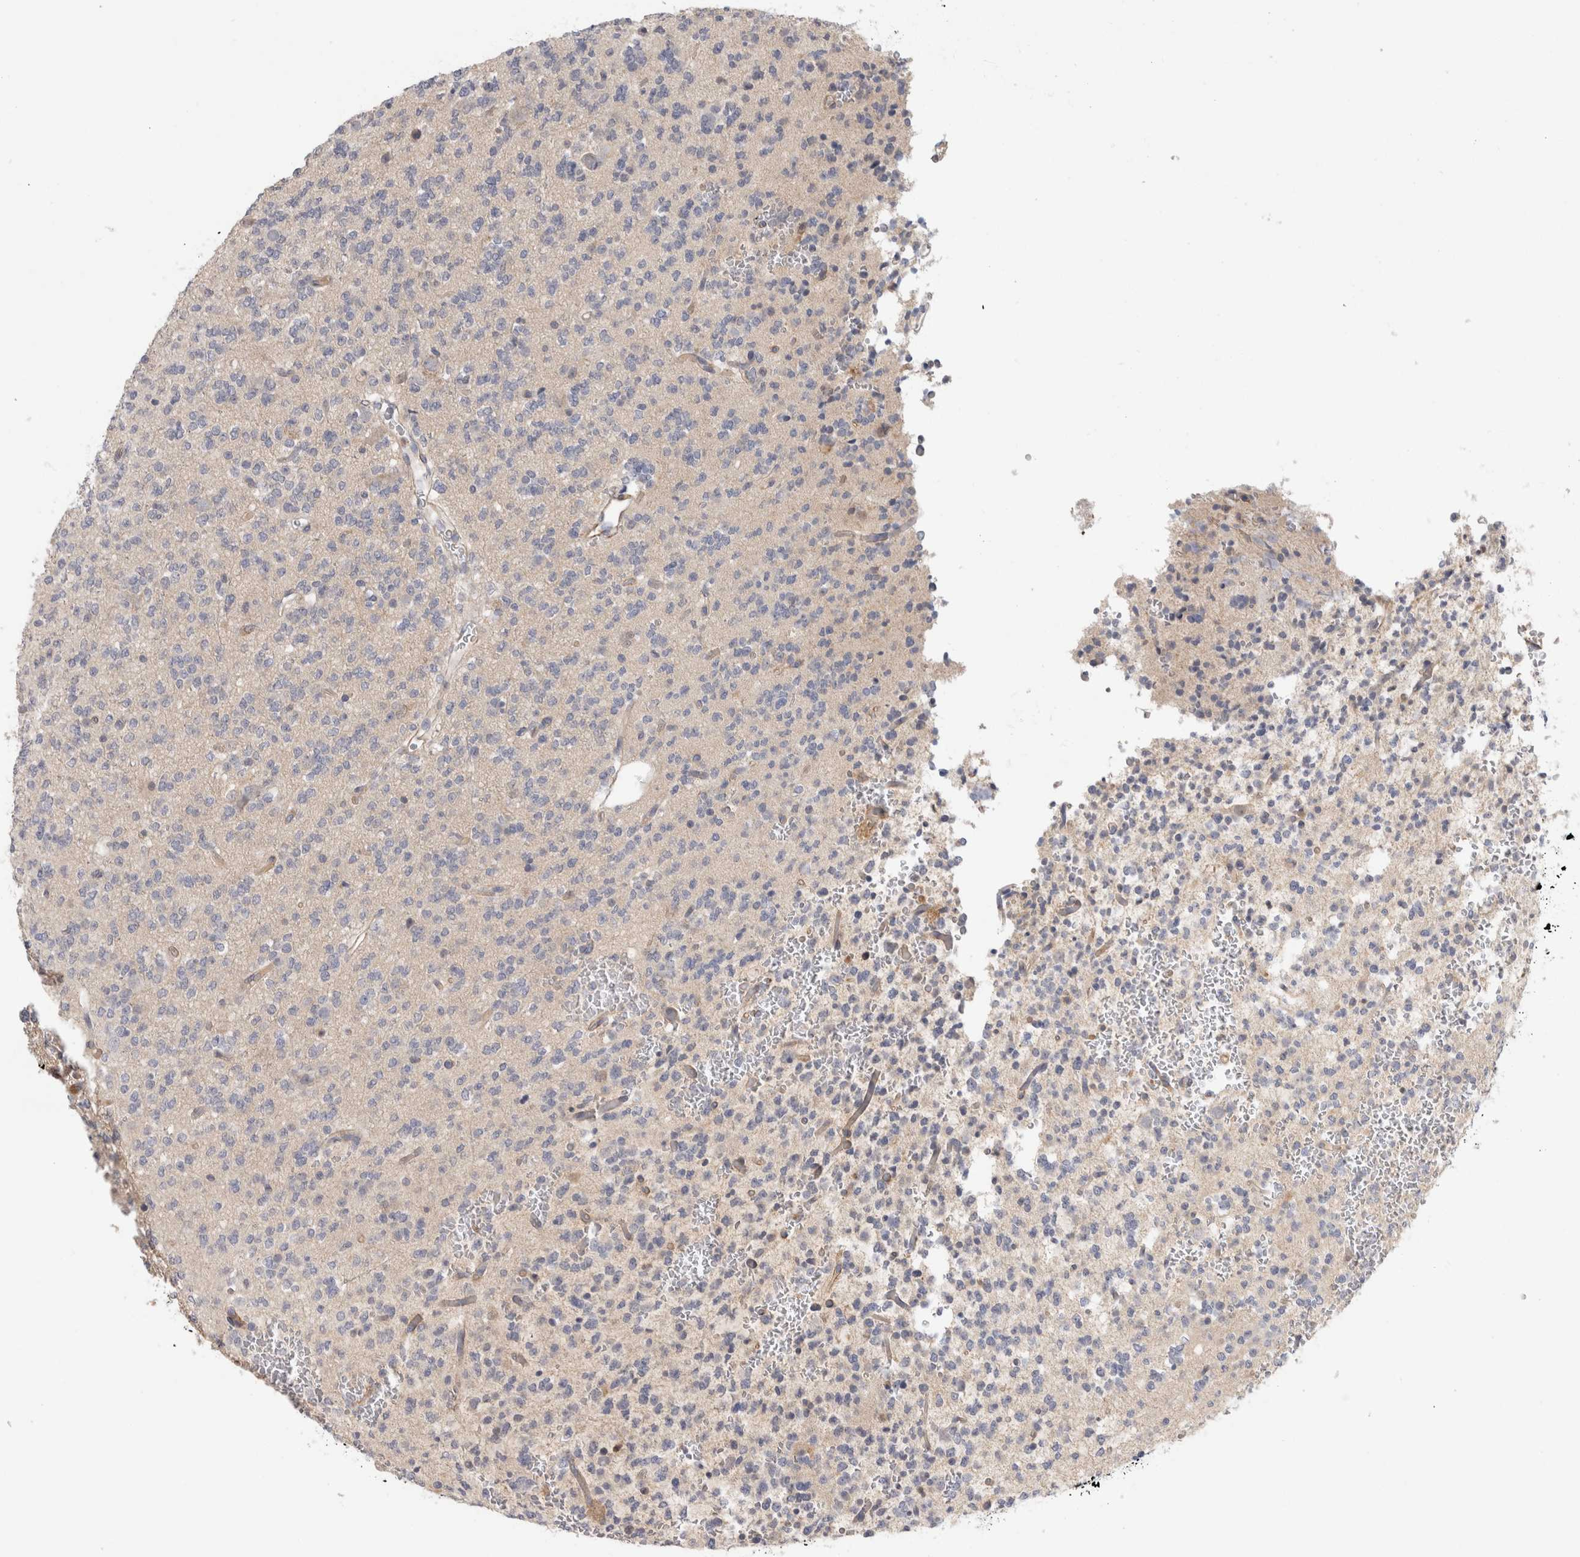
{"staining": {"intensity": "negative", "quantity": "none", "location": "none"}, "tissue": "glioma", "cell_type": "Tumor cells", "image_type": "cancer", "snomed": [{"axis": "morphology", "description": "Glioma, malignant, Low grade"}, {"axis": "topography", "description": "Brain"}], "caption": "DAB immunohistochemical staining of malignant low-grade glioma displays no significant expression in tumor cells. (DAB immunohistochemistry (IHC) visualized using brightfield microscopy, high magnification).", "gene": "PGM1", "patient": {"sex": "male", "age": 38}}